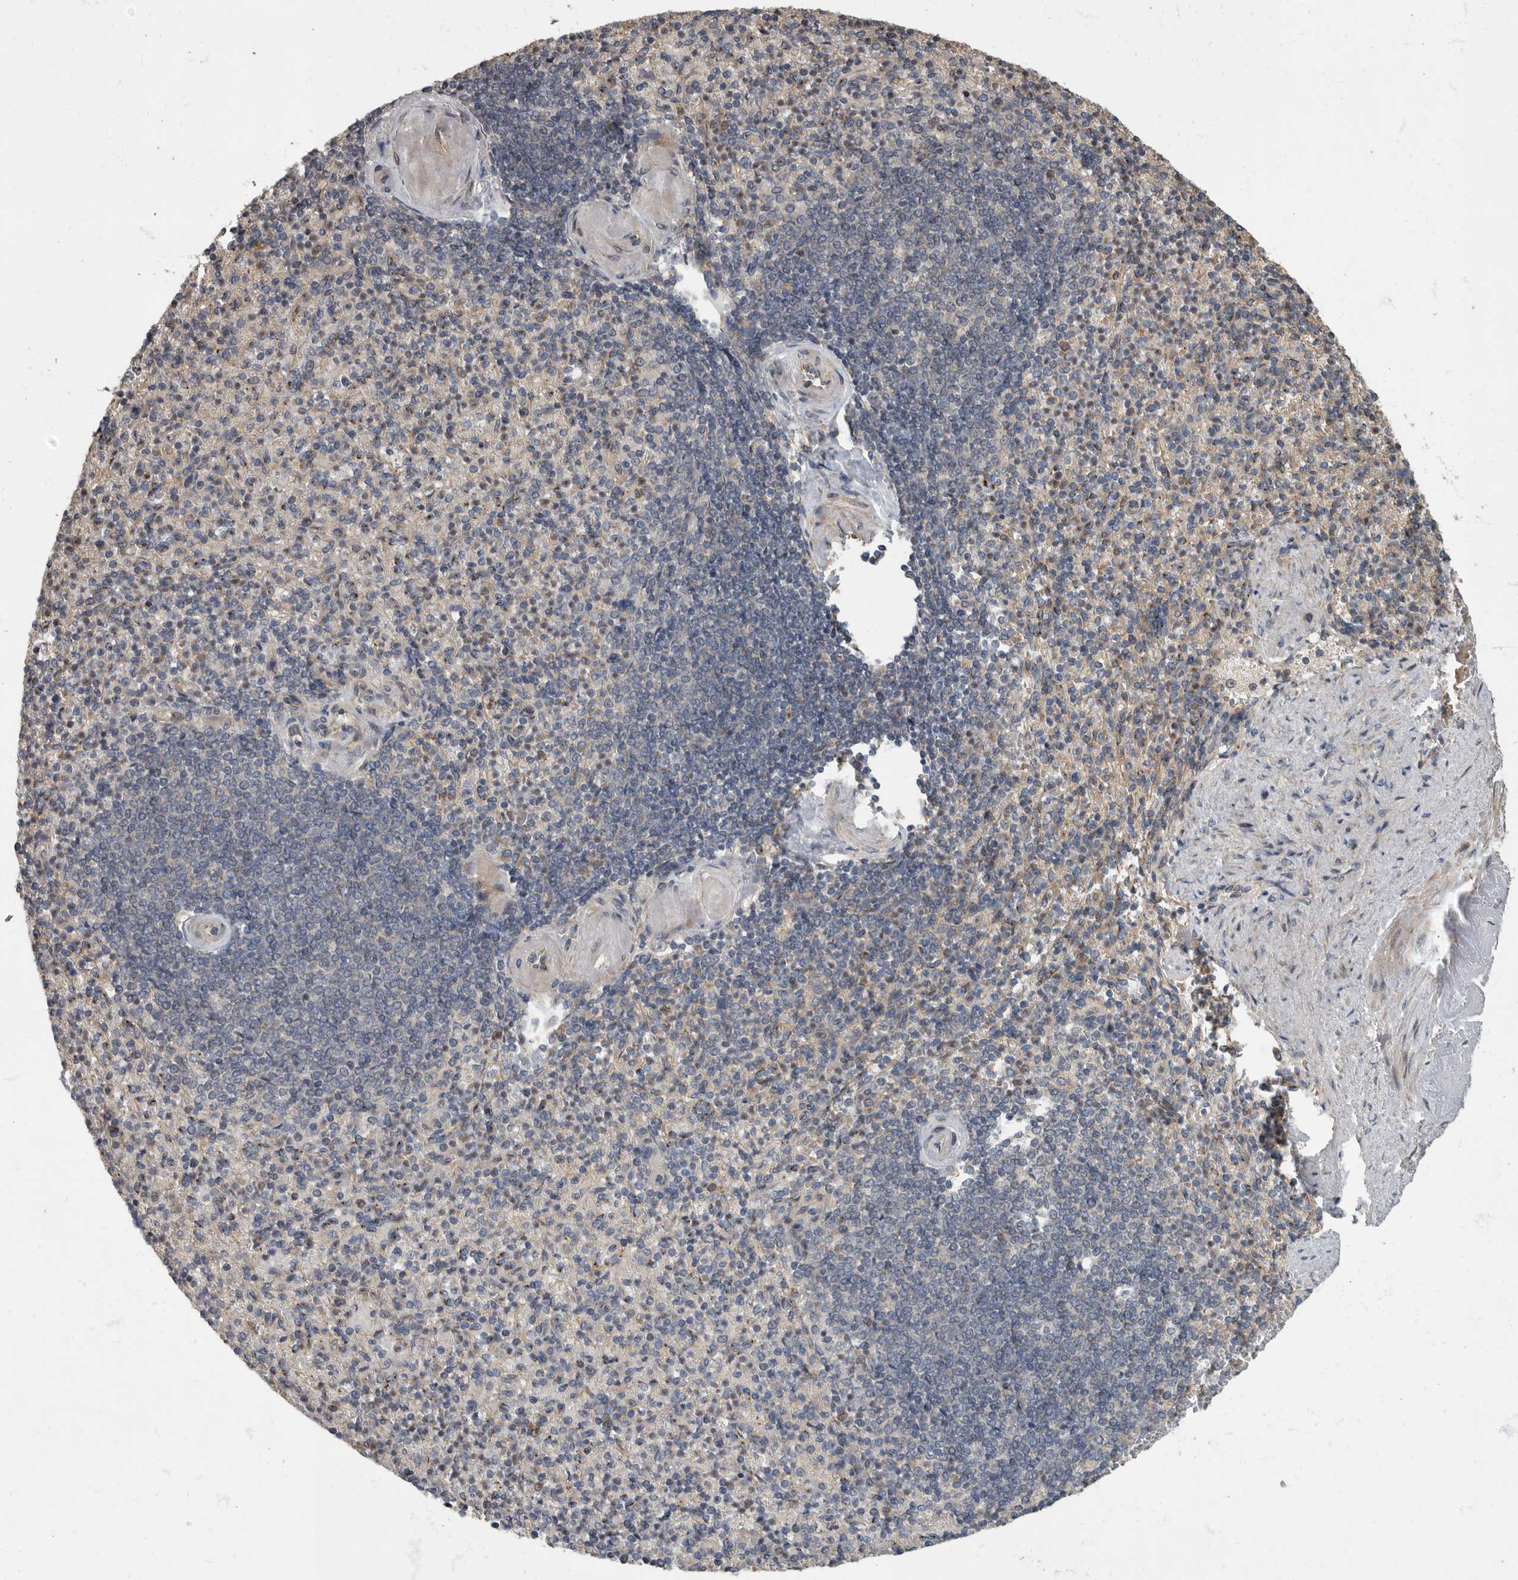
{"staining": {"intensity": "moderate", "quantity": "<25%", "location": "cytoplasmic/membranous"}, "tissue": "spleen", "cell_type": "Cells in red pulp", "image_type": "normal", "snomed": [{"axis": "morphology", "description": "Normal tissue, NOS"}, {"axis": "topography", "description": "Spleen"}], "caption": "Benign spleen was stained to show a protein in brown. There is low levels of moderate cytoplasmic/membranous expression in about <25% of cells in red pulp.", "gene": "IQCK", "patient": {"sex": "female", "age": 74}}